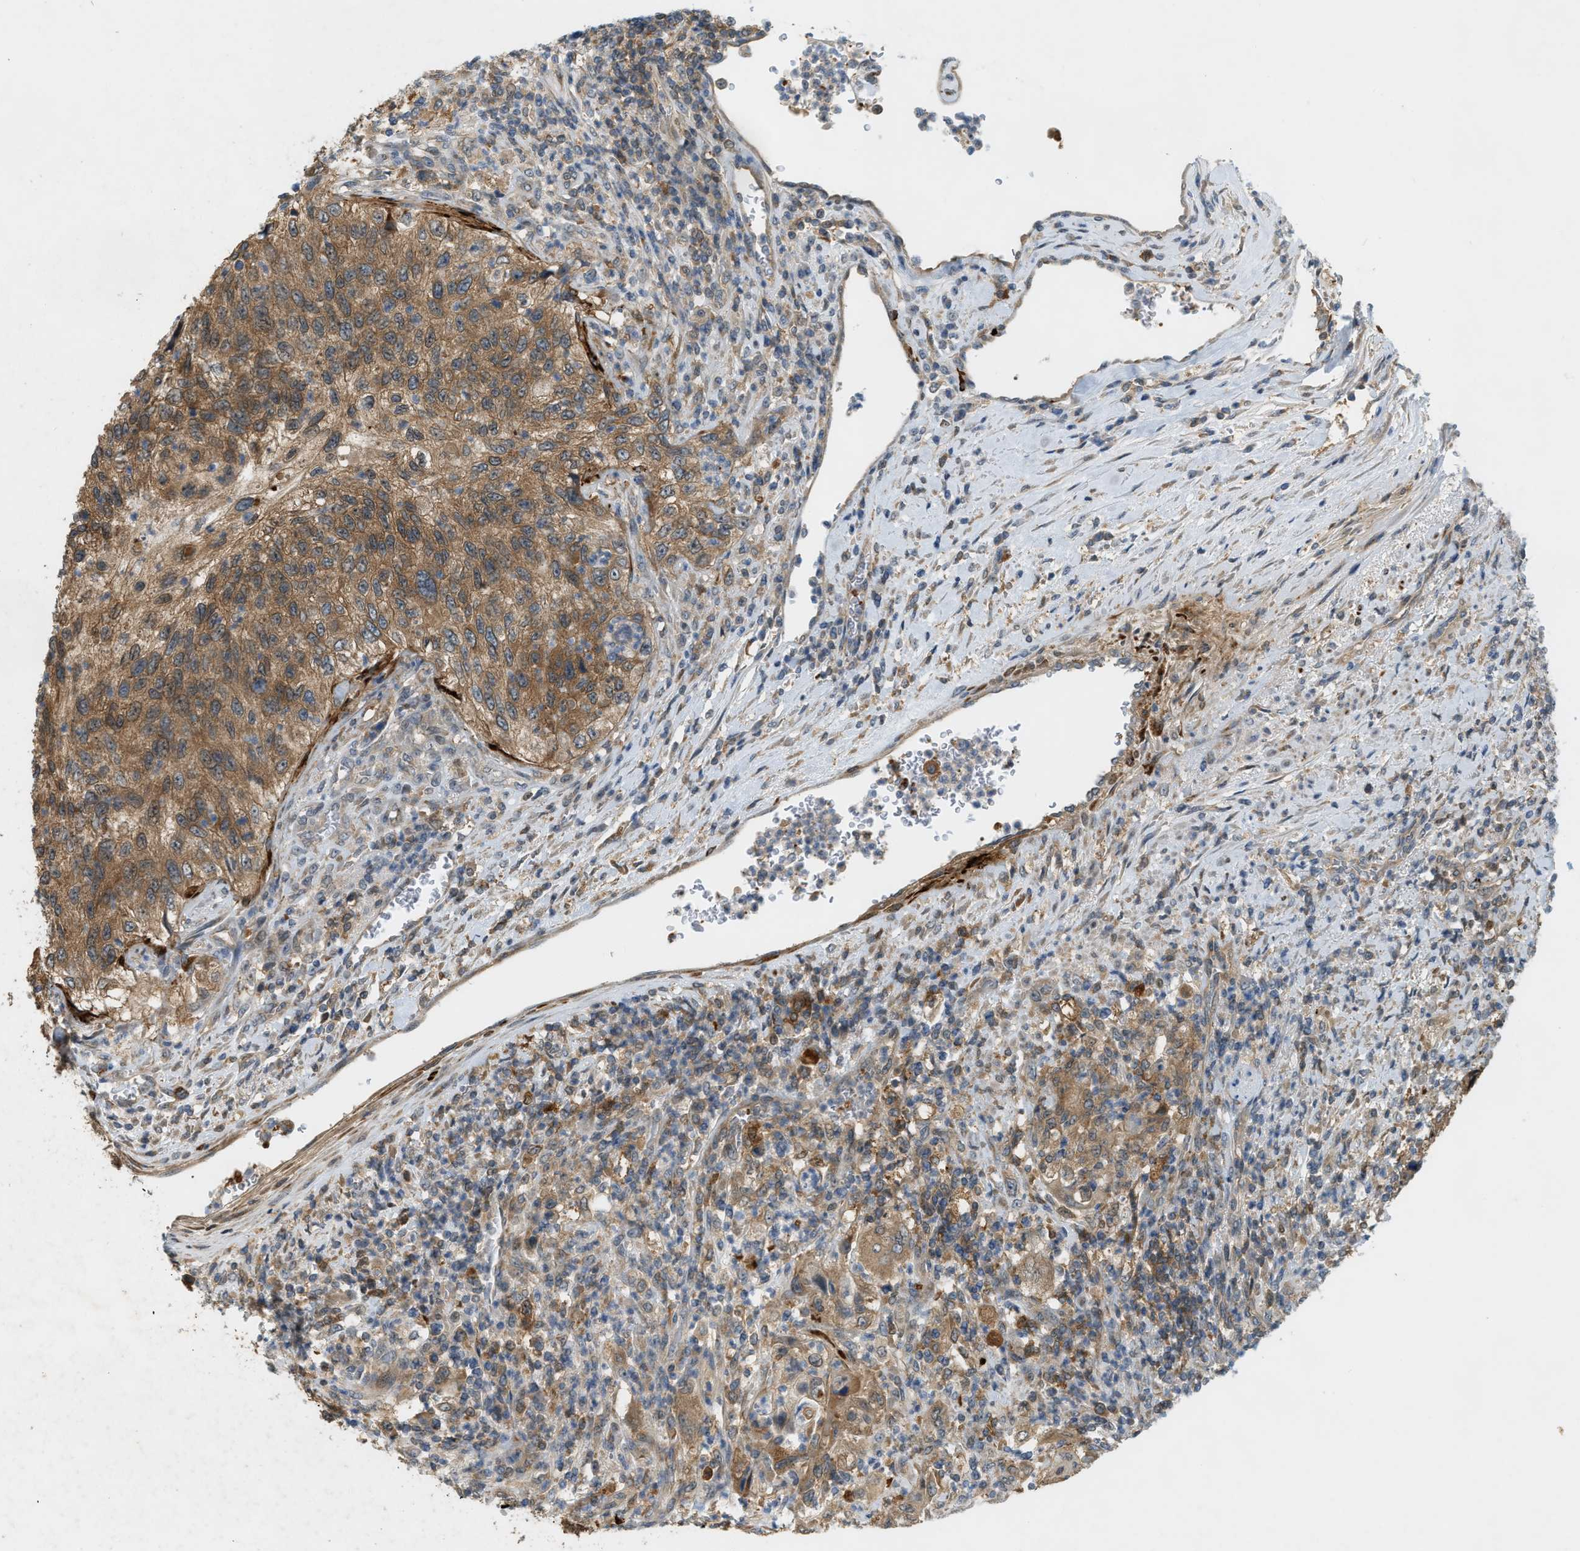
{"staining": {"intensity": "moderate", "quantity": ">75%", "location": "cytoplasmic/membranous"}, "tissue": "urothelial cancer", "cell_type": "Tumor cells", "image_type": "cancer", "snomed": [{"axis": "morphology", "description": "Urothelial carcinoma, High grade"}, {"axis": "topography", "description": "Urinary bladder"}], "caption": "This image displays immunohistochemistry (IHC) staining of urothelial cancer, with medium moderate cytoplasmic/membranous positivity in about >75% of tumor cells.", "gene": "PDCL3", "patient": {"sex": "female", "age": 60}}